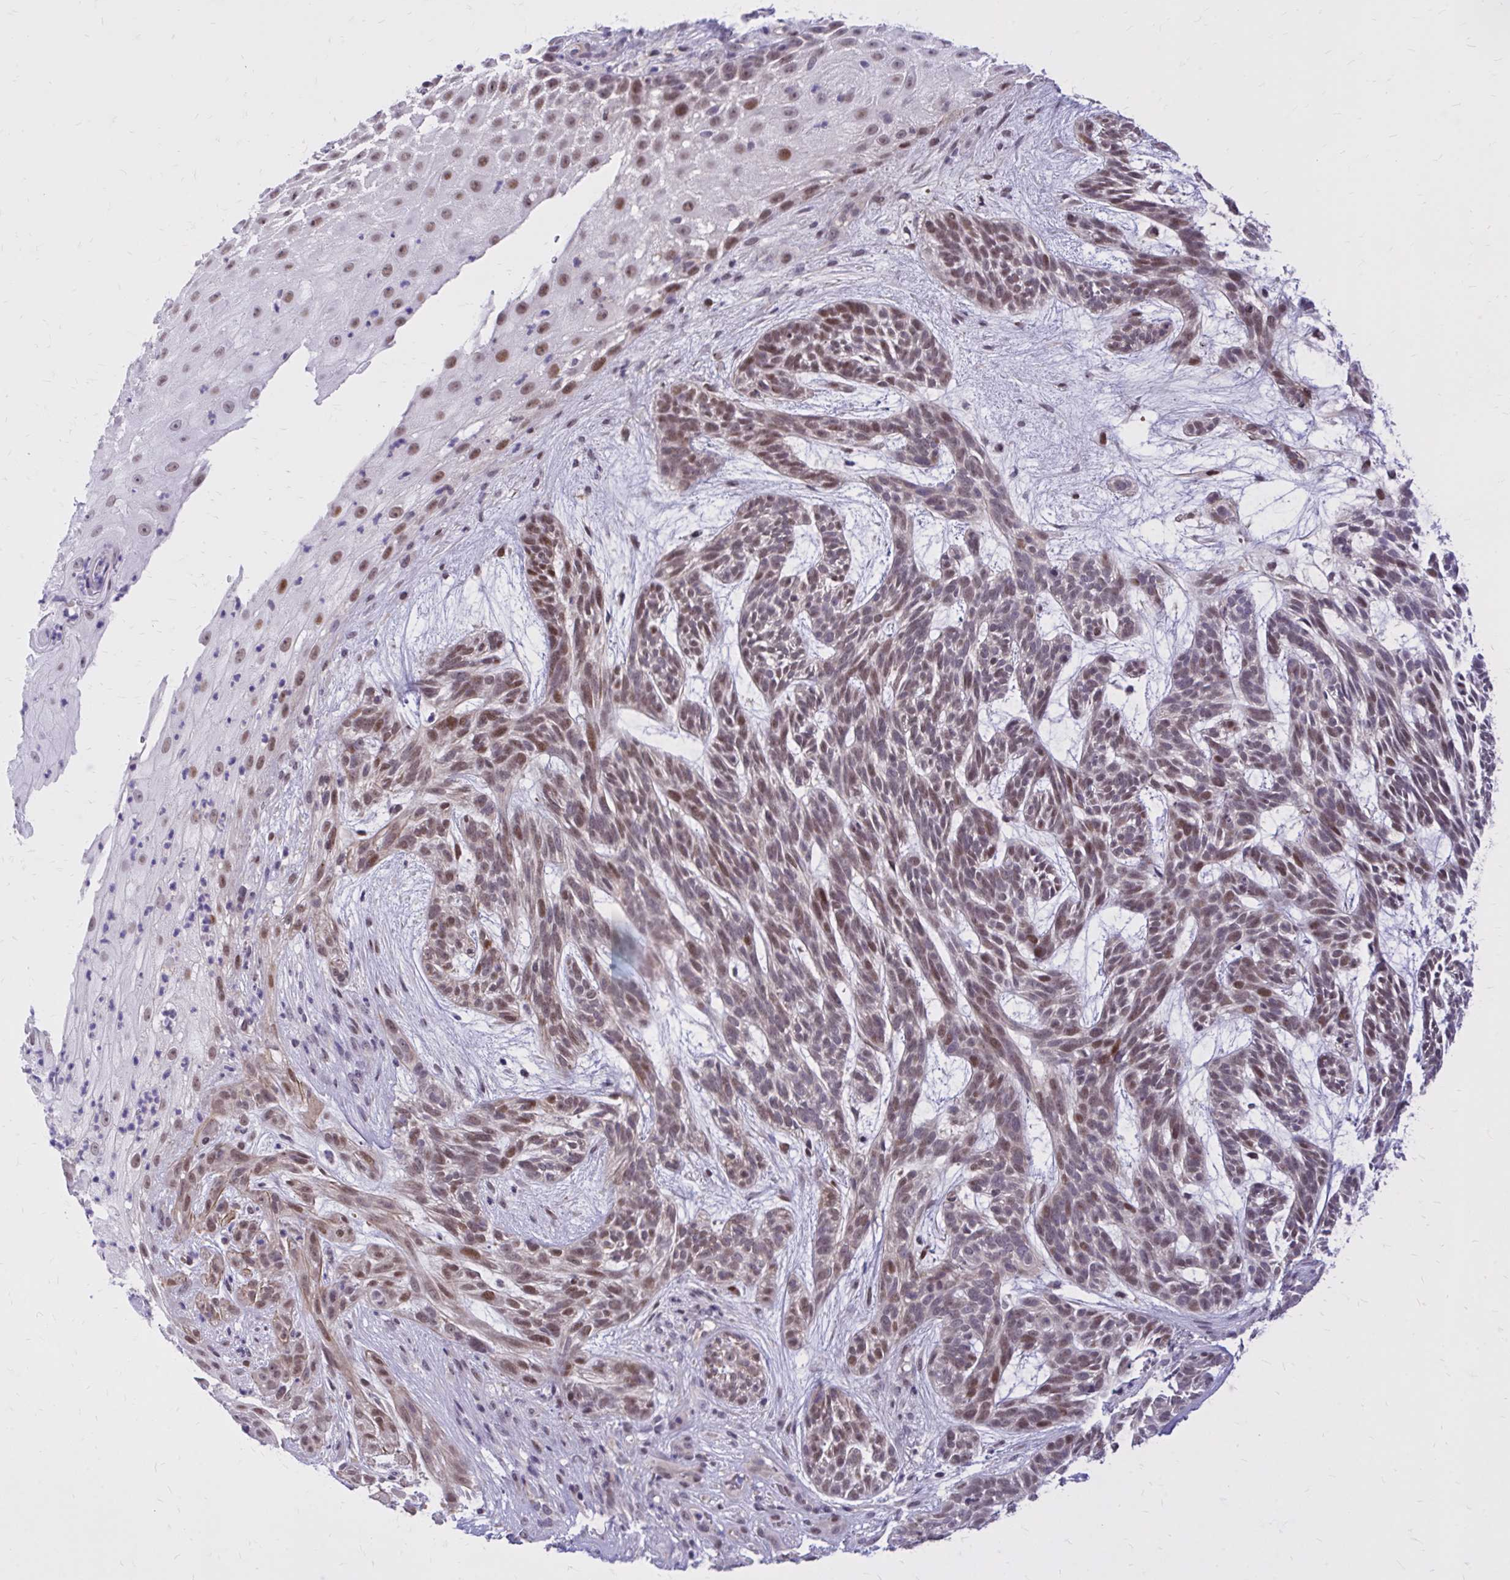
{"staining": {"intensity": "moderate", "quantity": ">75%", "location": "nuclear"}, "tissue": "skin cancer", "cell_type": "Tumor cells", "image_type": "cancer", "snomed": [{"axis": "morphology", "description": "Basal cell carcinoma"}, {"axis": "topography", "description": "Skin"}, {"axis": "topography", "description": "Skin, foot"}], "caption": "Skin basal cell carcinoma stained with immunohistochemistry reveals moderate nuclear positivity in approximately >75% of tumor cells.", "gene": "ZBTB25", "patient": {"sex": "female", "age": 77}}